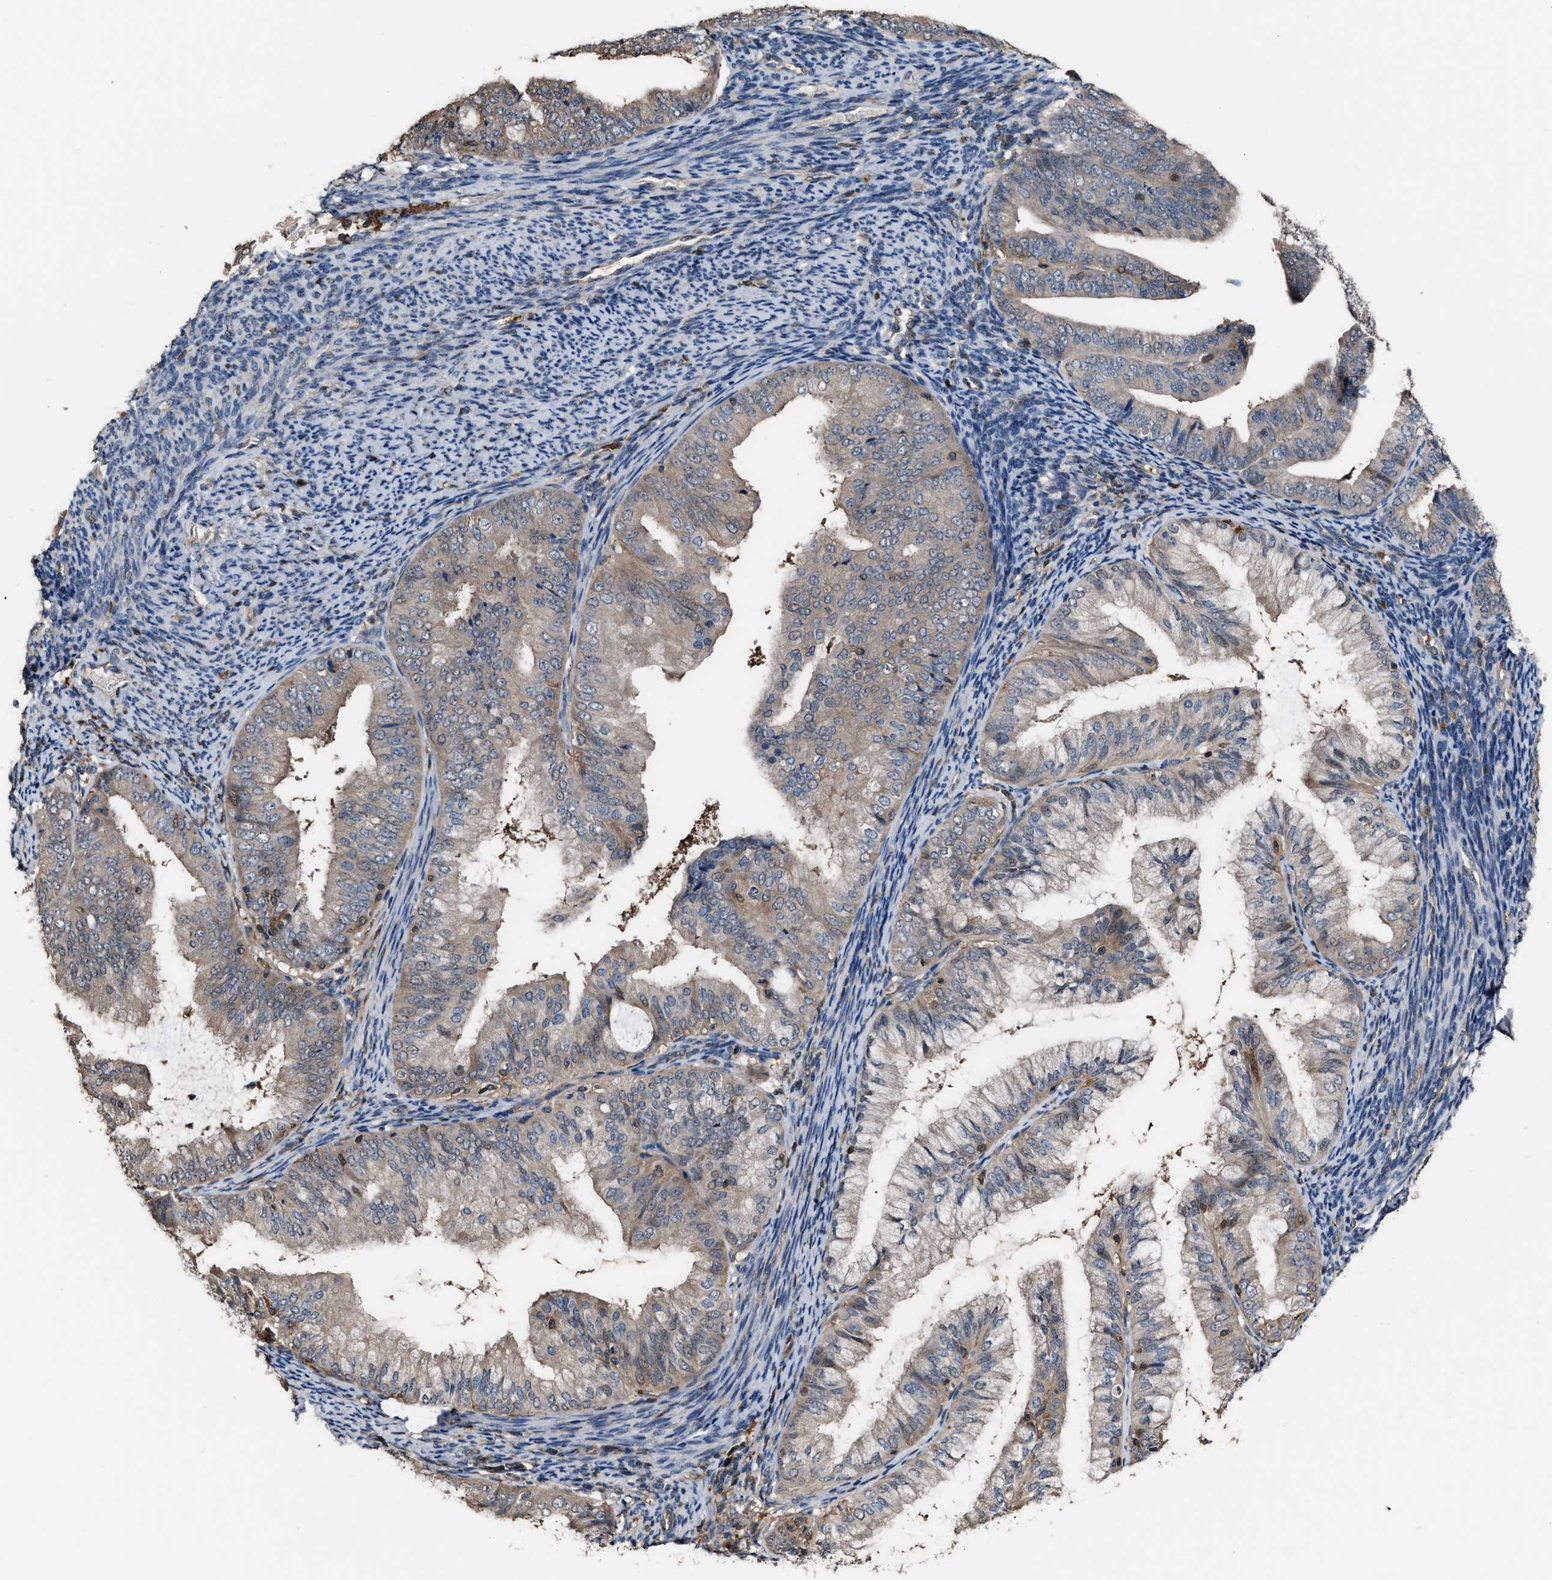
{"staining": {"intensity": "weak", "quantity": ">75%", "location": "cytoplasmic/membranous"}, "tissue": "endometrial cancer", "cell_type": "Tumor cells", "image_type": "cancer", "snomed": [{"axis": "morphology", "description": "Adenocarcinoma, NOS"}, {"axis": "topography", "description": "Endometrium"}], "caption": "Immunohistochemical staining of human endometrial adenocarcinoma exhibits low levels of weak cytoplasmic/membranous positivity in about >75% of tumor cells.", "gene": "MTPN", "patient": {"sex": "female", "age": 63}}